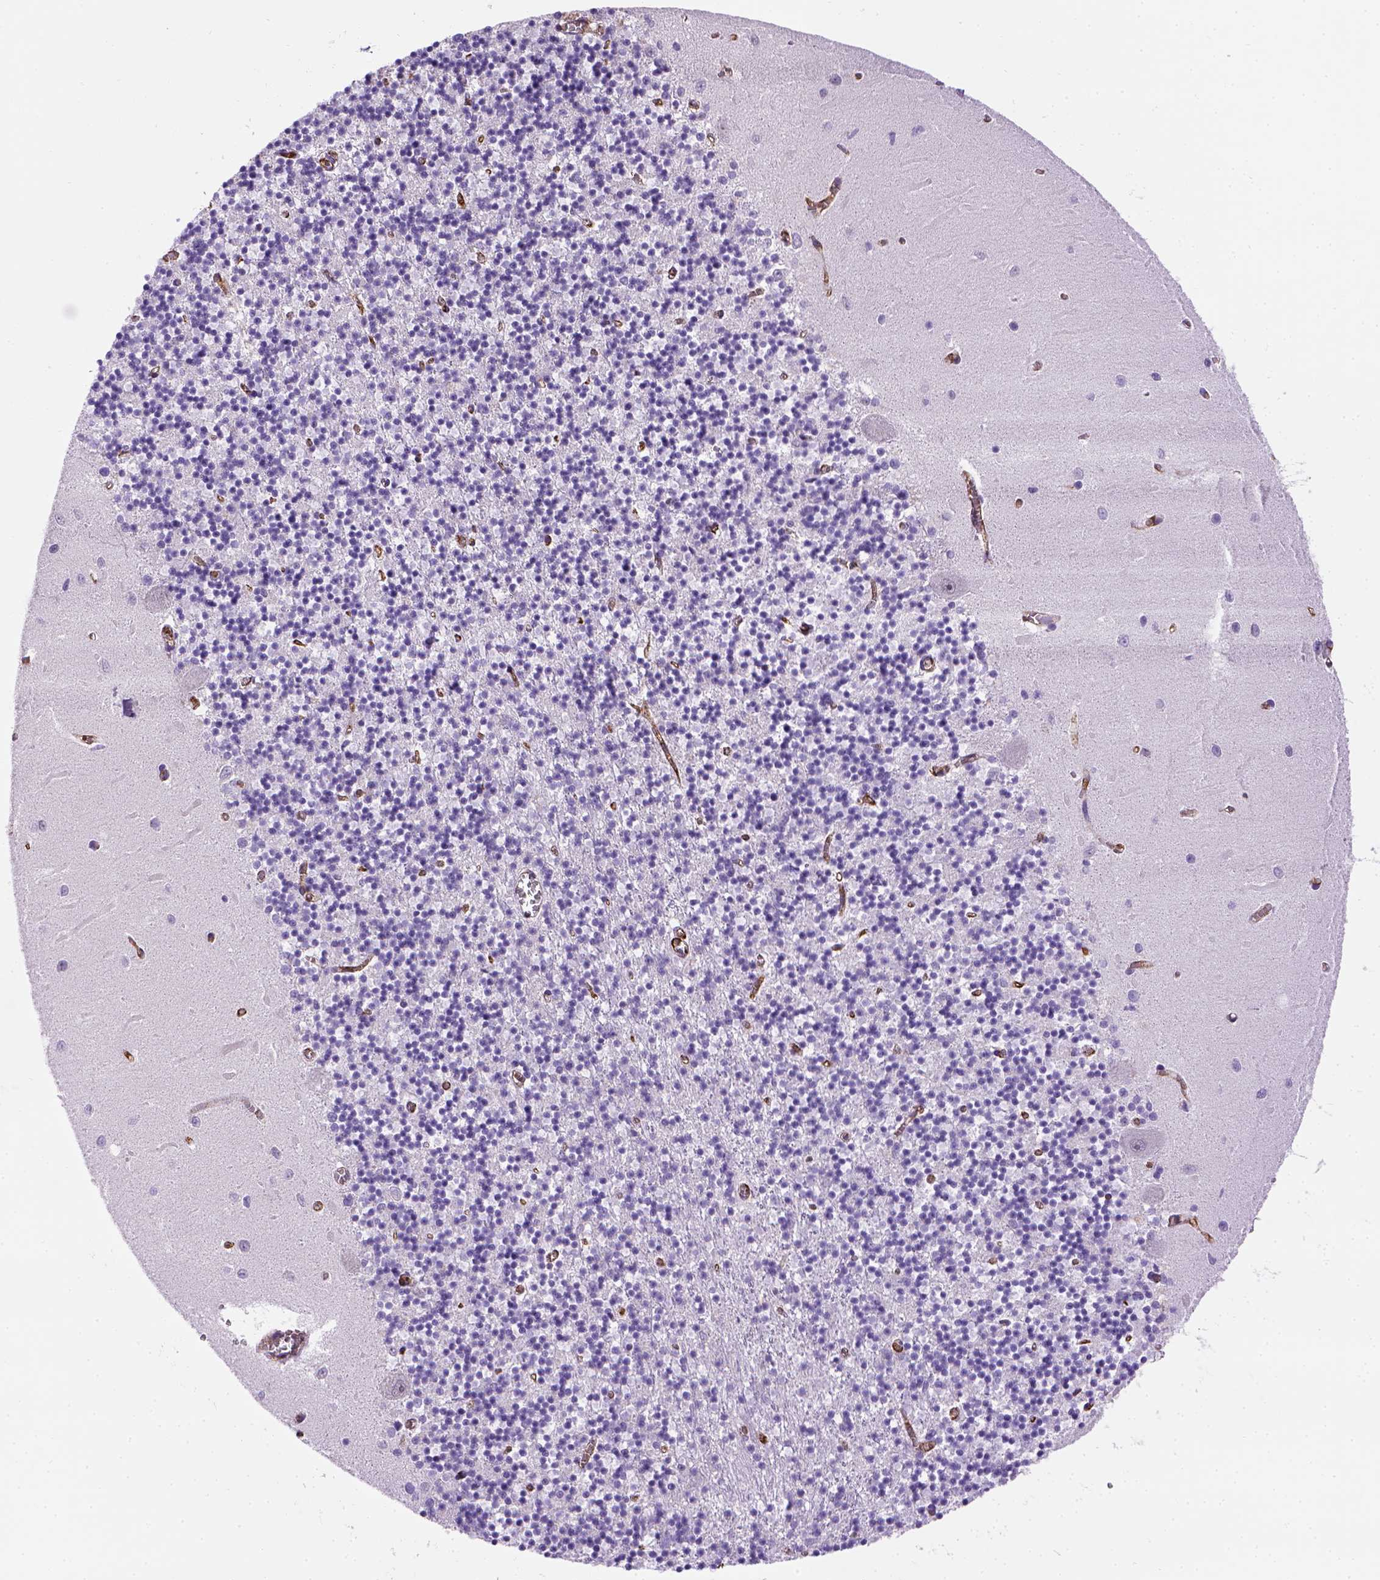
{"staining": {"intensity": "negative", "quantity": "none", "location": "none"}, "tissue": "cerebellum", "cell_type": "Cells in granular layer", "image_type": "normal", "snomed": [{"axis": "morphology", "description": "Normal tissue, NOS"}, {"axis": "topography", "description": "Cerebellum"}], "caption": "This is an immunohistochemistry histopathology image of benign cerebellum. There is no positivity in cells in granular layer.", "gene": "VWF", "patient": {"sex": "female", "age": 64}}